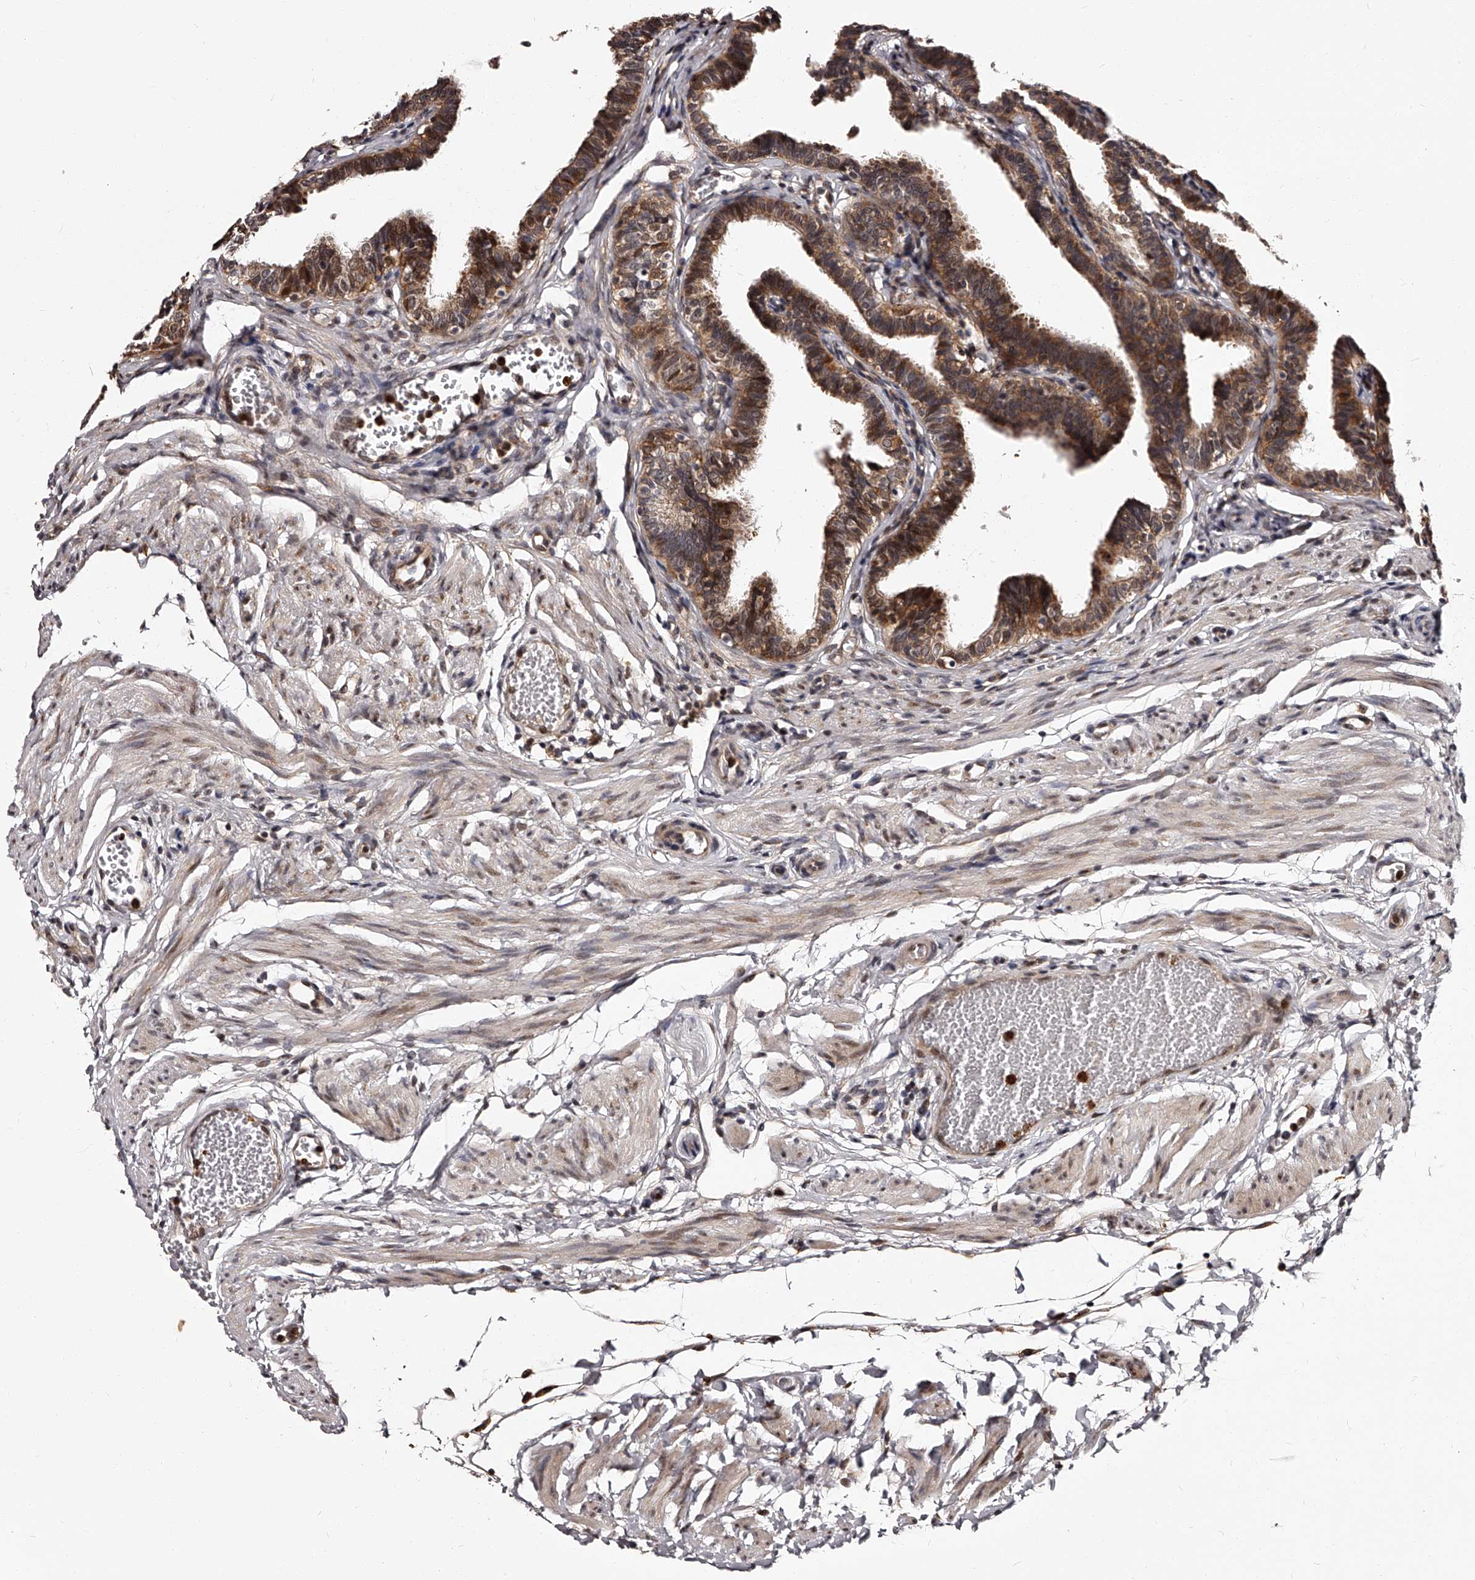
{"staining": {"intensity": "moderate", "quantity": ">75%", "location": "cytoplasmic/membranous"}, "tissue": "fallopian tube", "cell_type": "Glandular cells", "image_type": "normal", "snomed": [{"axis": "morphology", "description": "Normal tissue, NOS"}, {"axis": "topography", "description": "Fallopian tube"}, {"axis": "topography", "description": "Ovary"}], "caption": "Protein analysis of benign fallopian tube demonstrates moderate cytoplasmic/membranous positivity in approximately >75% of glandular cells. (DAB (3,3'-diaminobenzidine) = brown stain, brightfield microscopy at high magnification).", "gene": "RSC1A1", "patient": {"sex": "female", "age": 23}}